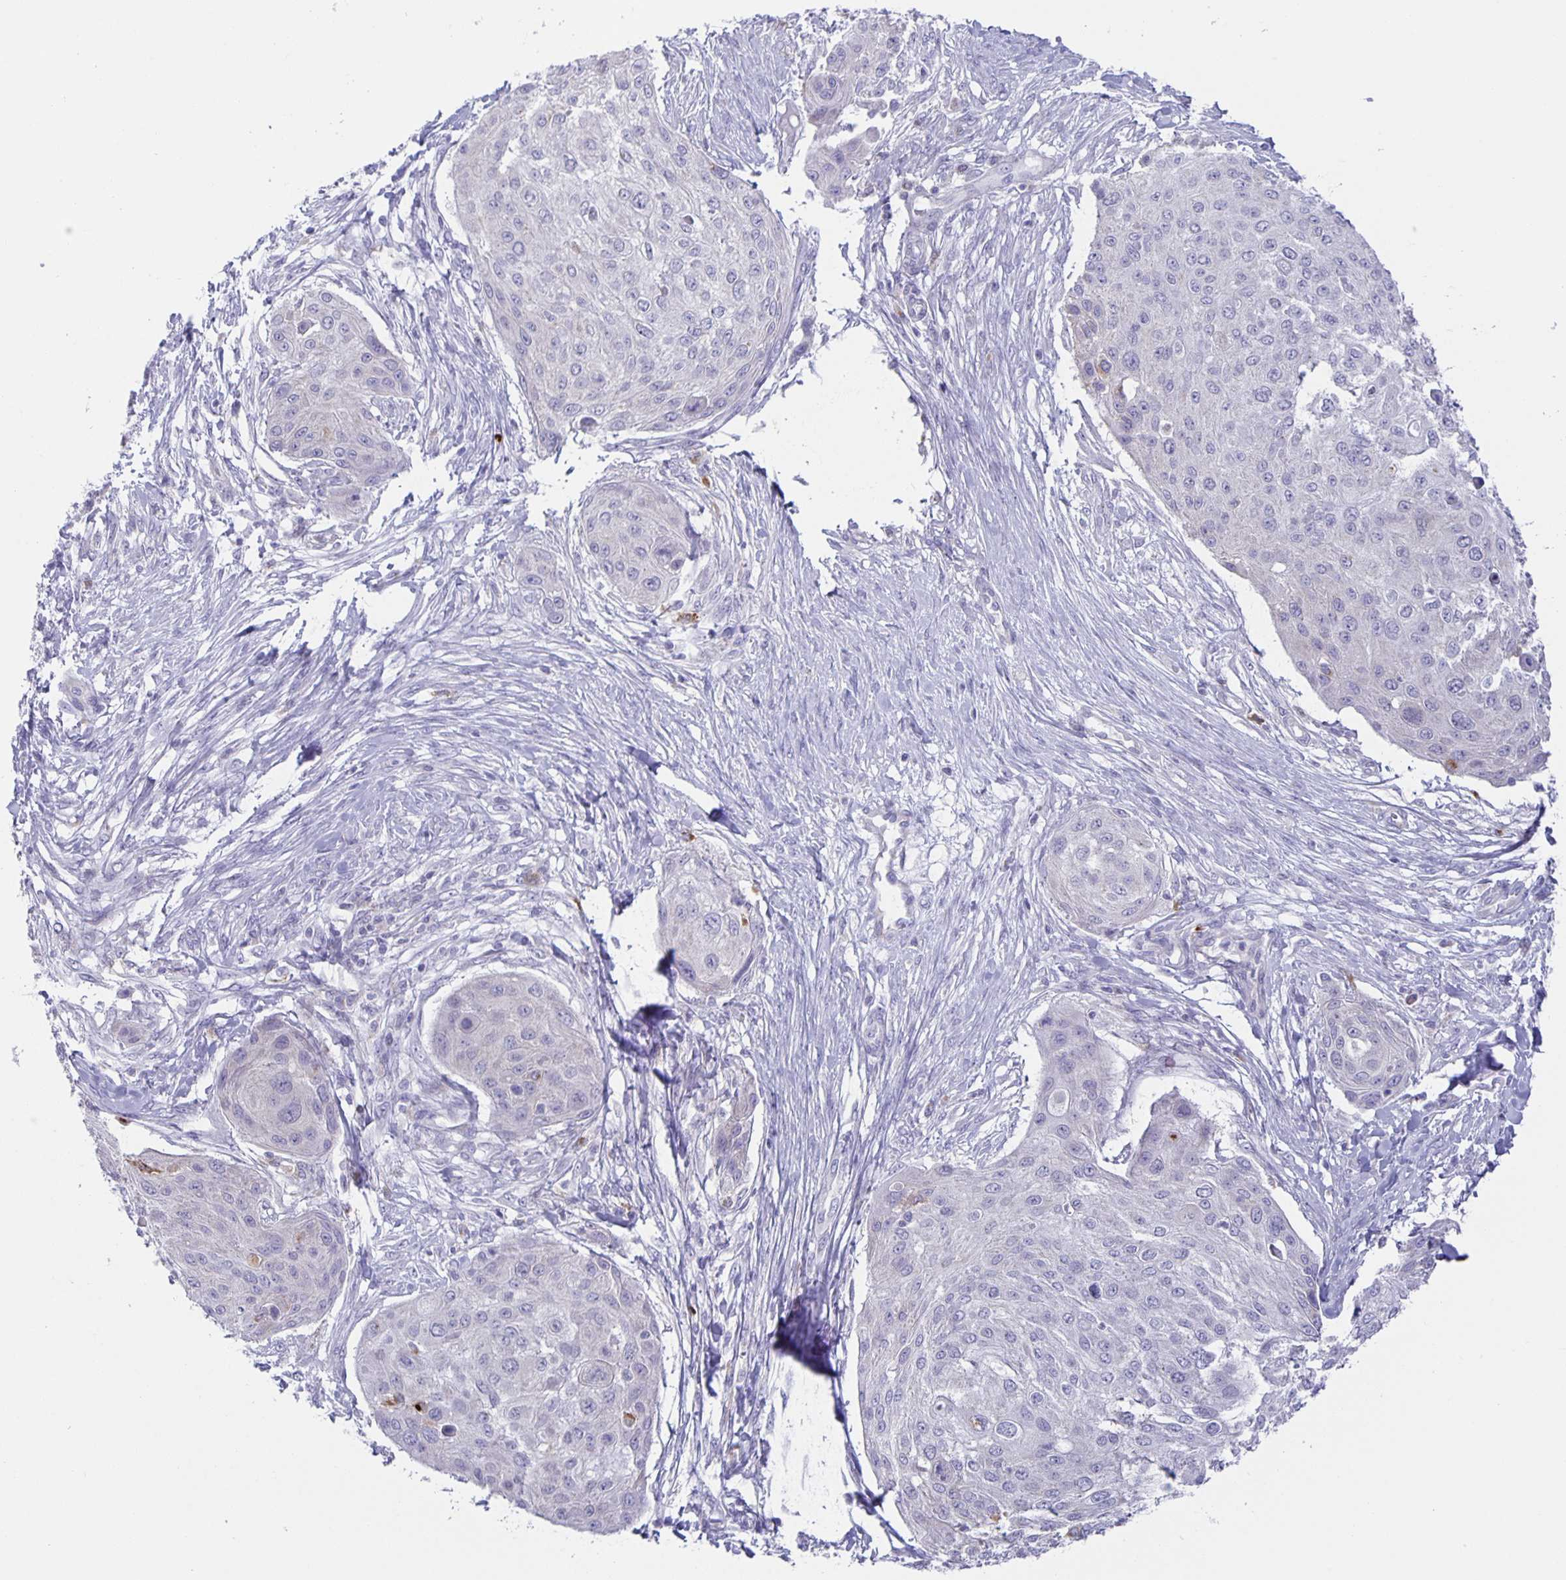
{"staining": {"intensity": "negative", "quantity": "none", "location": "none"}, "tissue": "skin cancer", "cell_type": "Tumor cells", "image_type": "cancer", "snomed": [{"axis": "morphology", "description": "Squamous cell carcinoma, NOS"}, {"axis": "topography", "description": "Skin"}], "caption": "Tumor cells are negative for brown protein staining in skin squamous cell carcinoma.", "gene": "LIPA", "patient": {"sex": "female", "age": 87}}